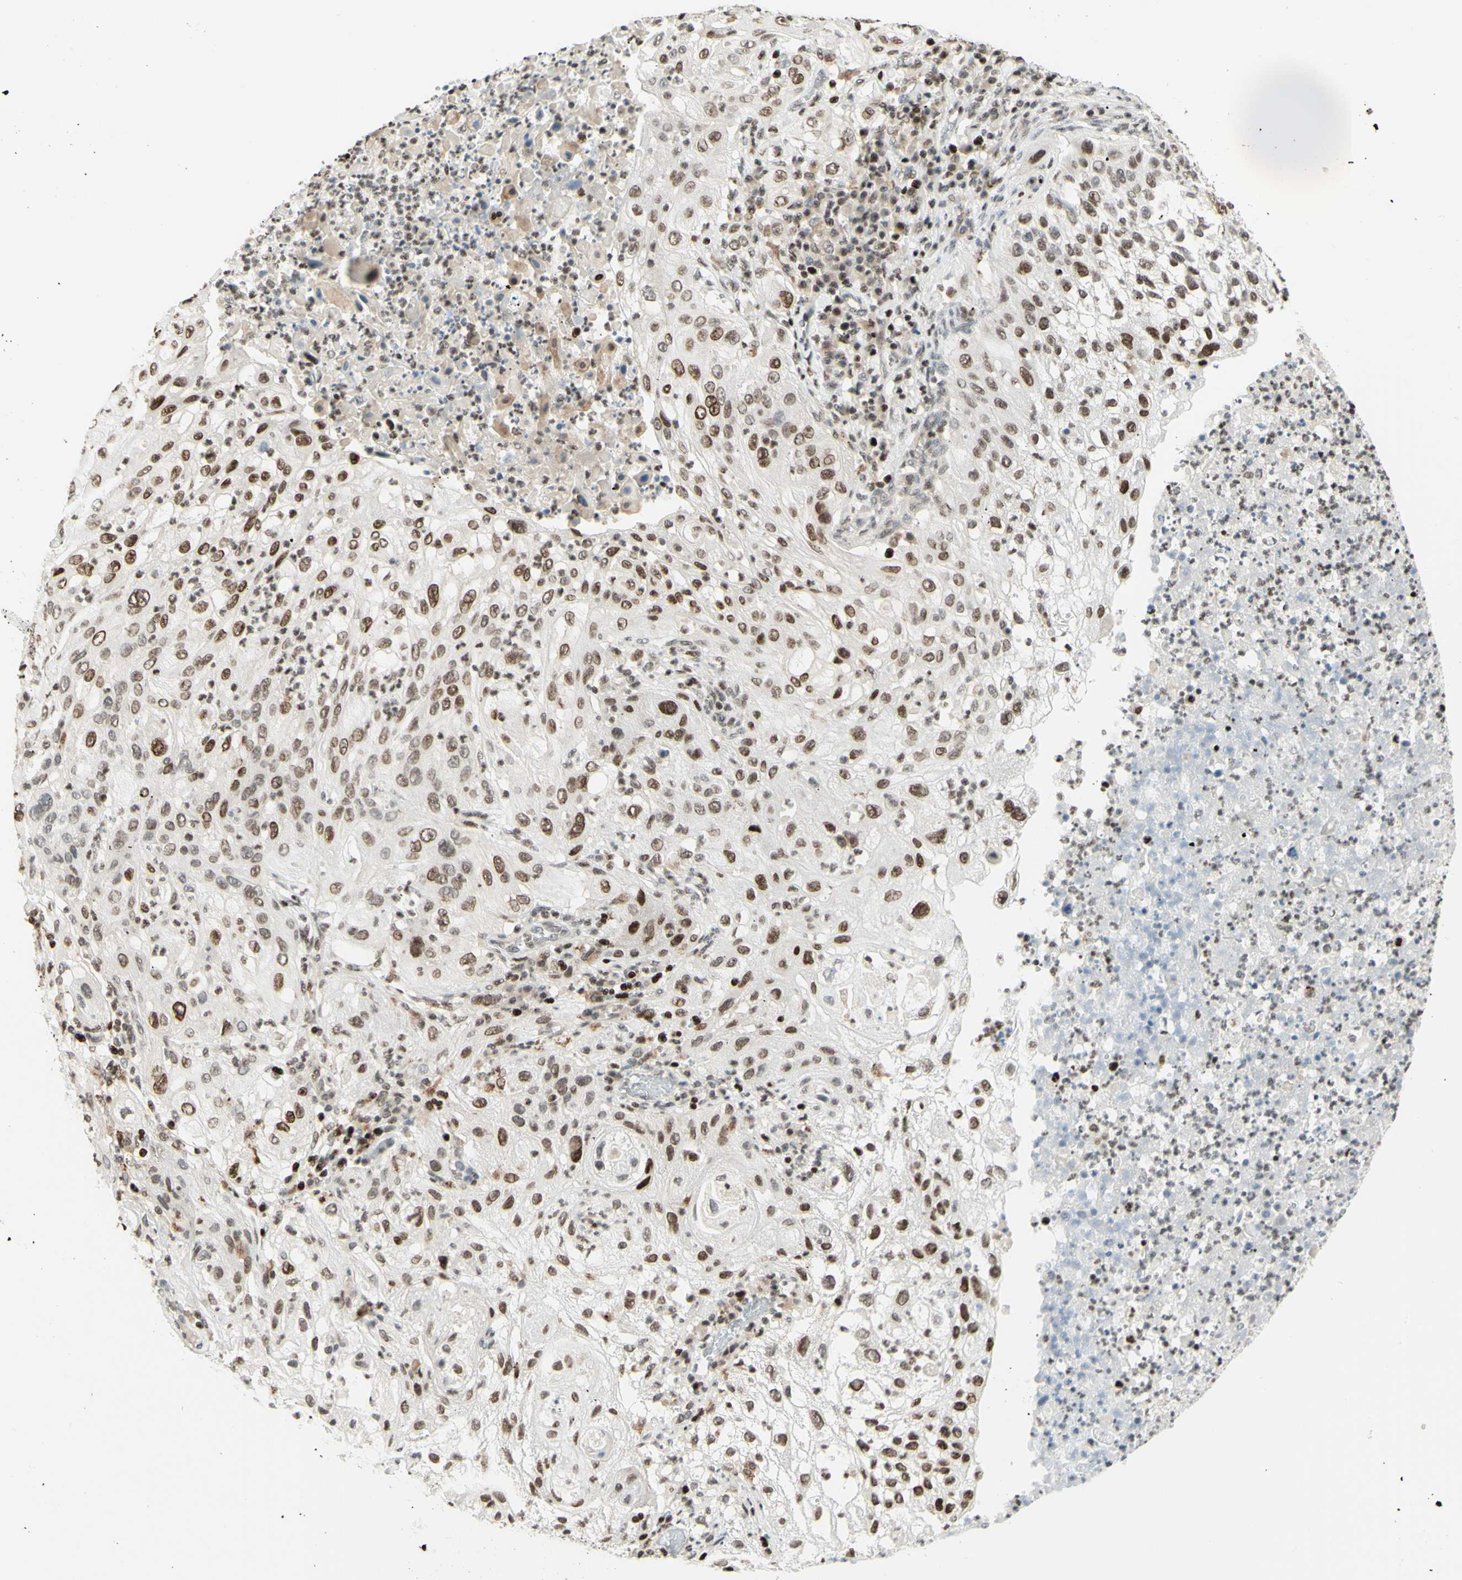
{"staining": {"intensity": "moderate", "quantity": ">75%", "location": "cytoplasmic/membranous,nuclear"}, "tissue": "lung cancer", "cell_type": "Tumor cells", "image_type": "cancer", "snomed": [{"axis": "morphology", "description": "Inflammation, NOS"}, {"axis": "morphology", "description": "Squamous cell carcinoma, NOS"}, {"axis": "topography", "description": "Lymph node"}, {"axis": "topography", "description": "Soft tissue"}, {"axis": "topography", "description": "Lung"}], "caption": "About >75% of tumor cells in squamous cell carcinoma (lung) show moderate cytoplasmic/membranous and nuclear protein staining as visualized by brown immunohistochemical staining.", "gene": "CDKL5", "patient": {"sex": "male", "age": 66}}